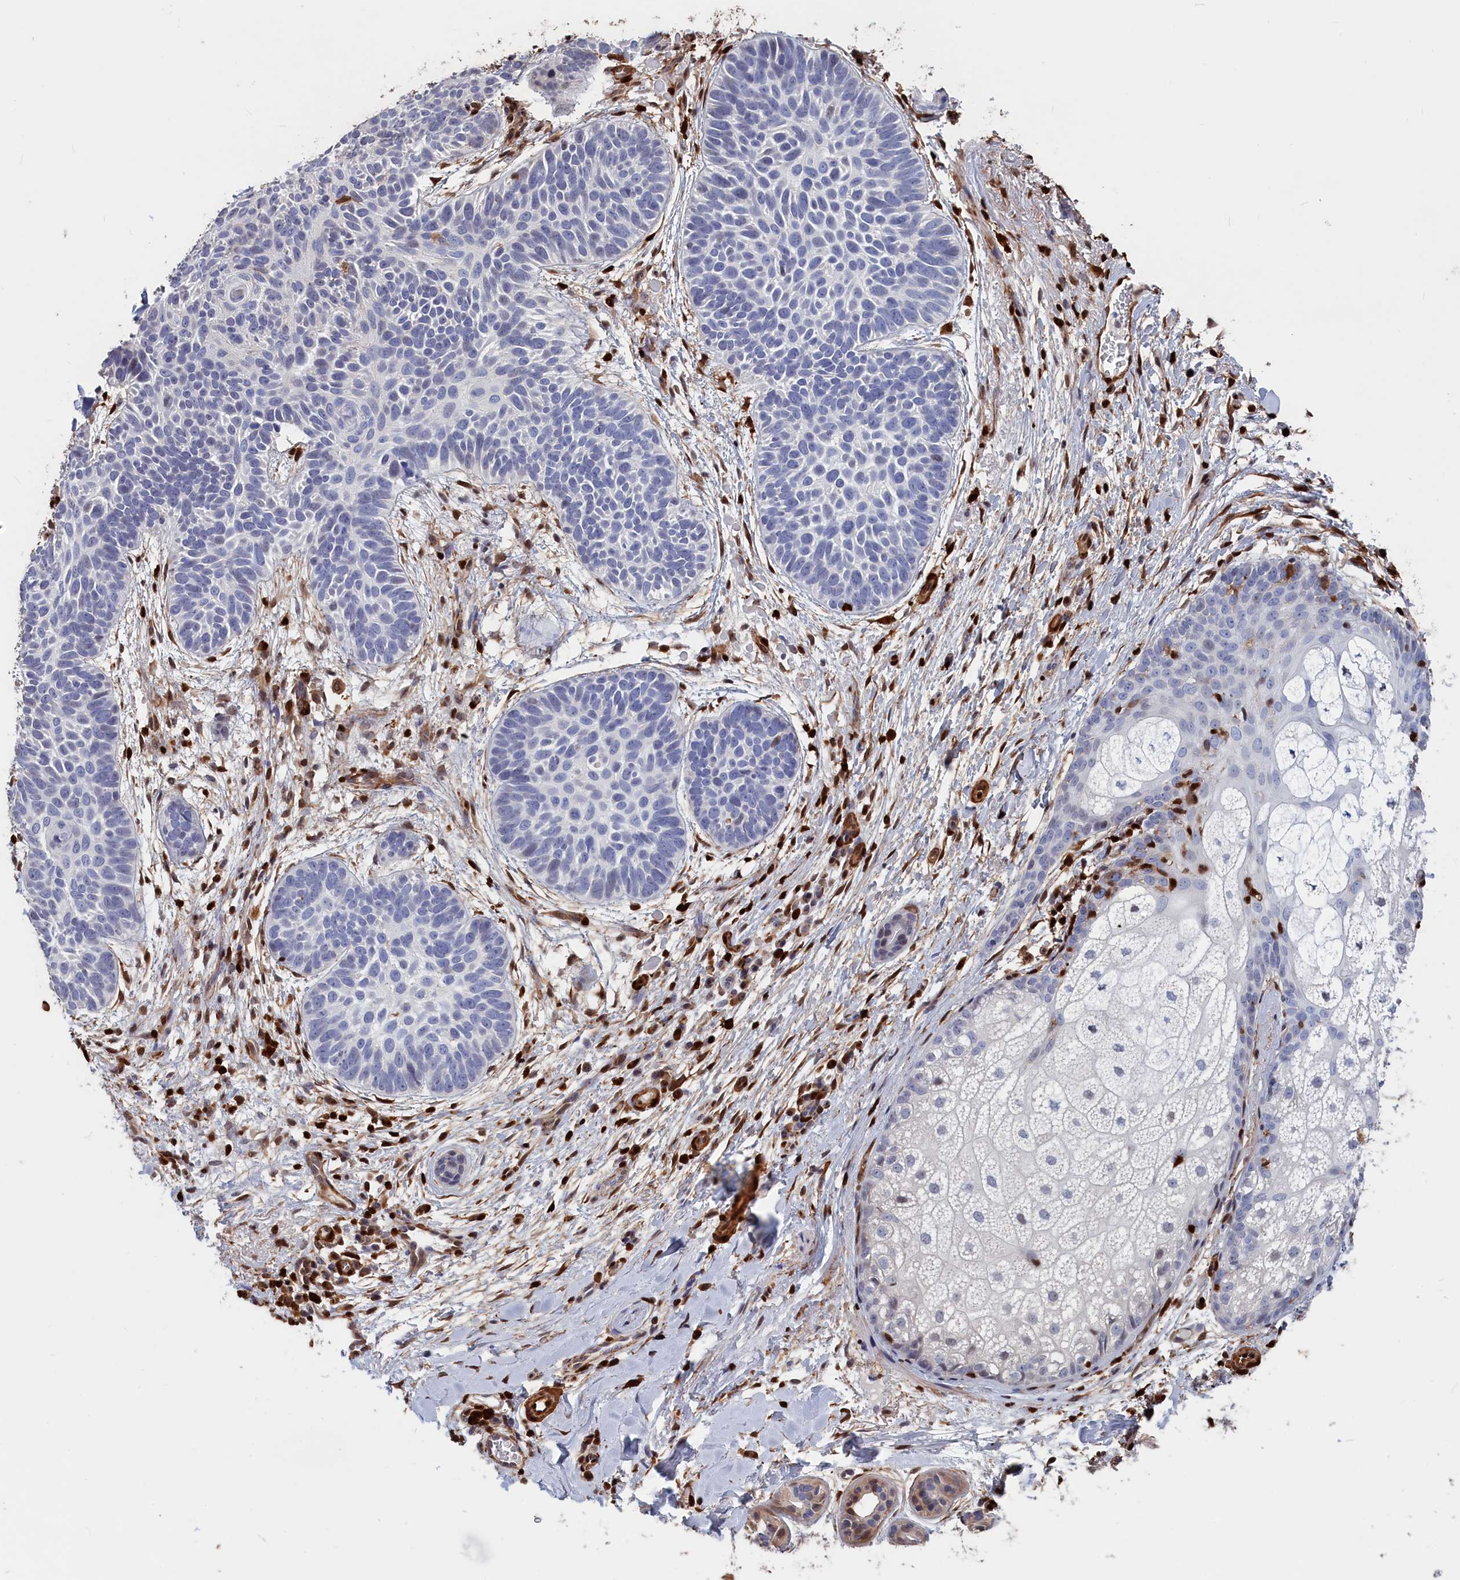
{"staining": {"intensity": "negative", "quantity": "none", "location": "none"}, "tissue": "skin cancer", "cell_type": "Tumor cells", "image_type": "cancer", "snomed": [{"axis": "morphology", "description": "Basal cell carcinoma"}, {"axis": "topography", "description": "Skin"}], "caption": "The IHC micrograph has no significant positivity in tumor cells of skin cancer tissue.", "gene": "CRIP1", "patient": {"sex": "male", "age": 85}}